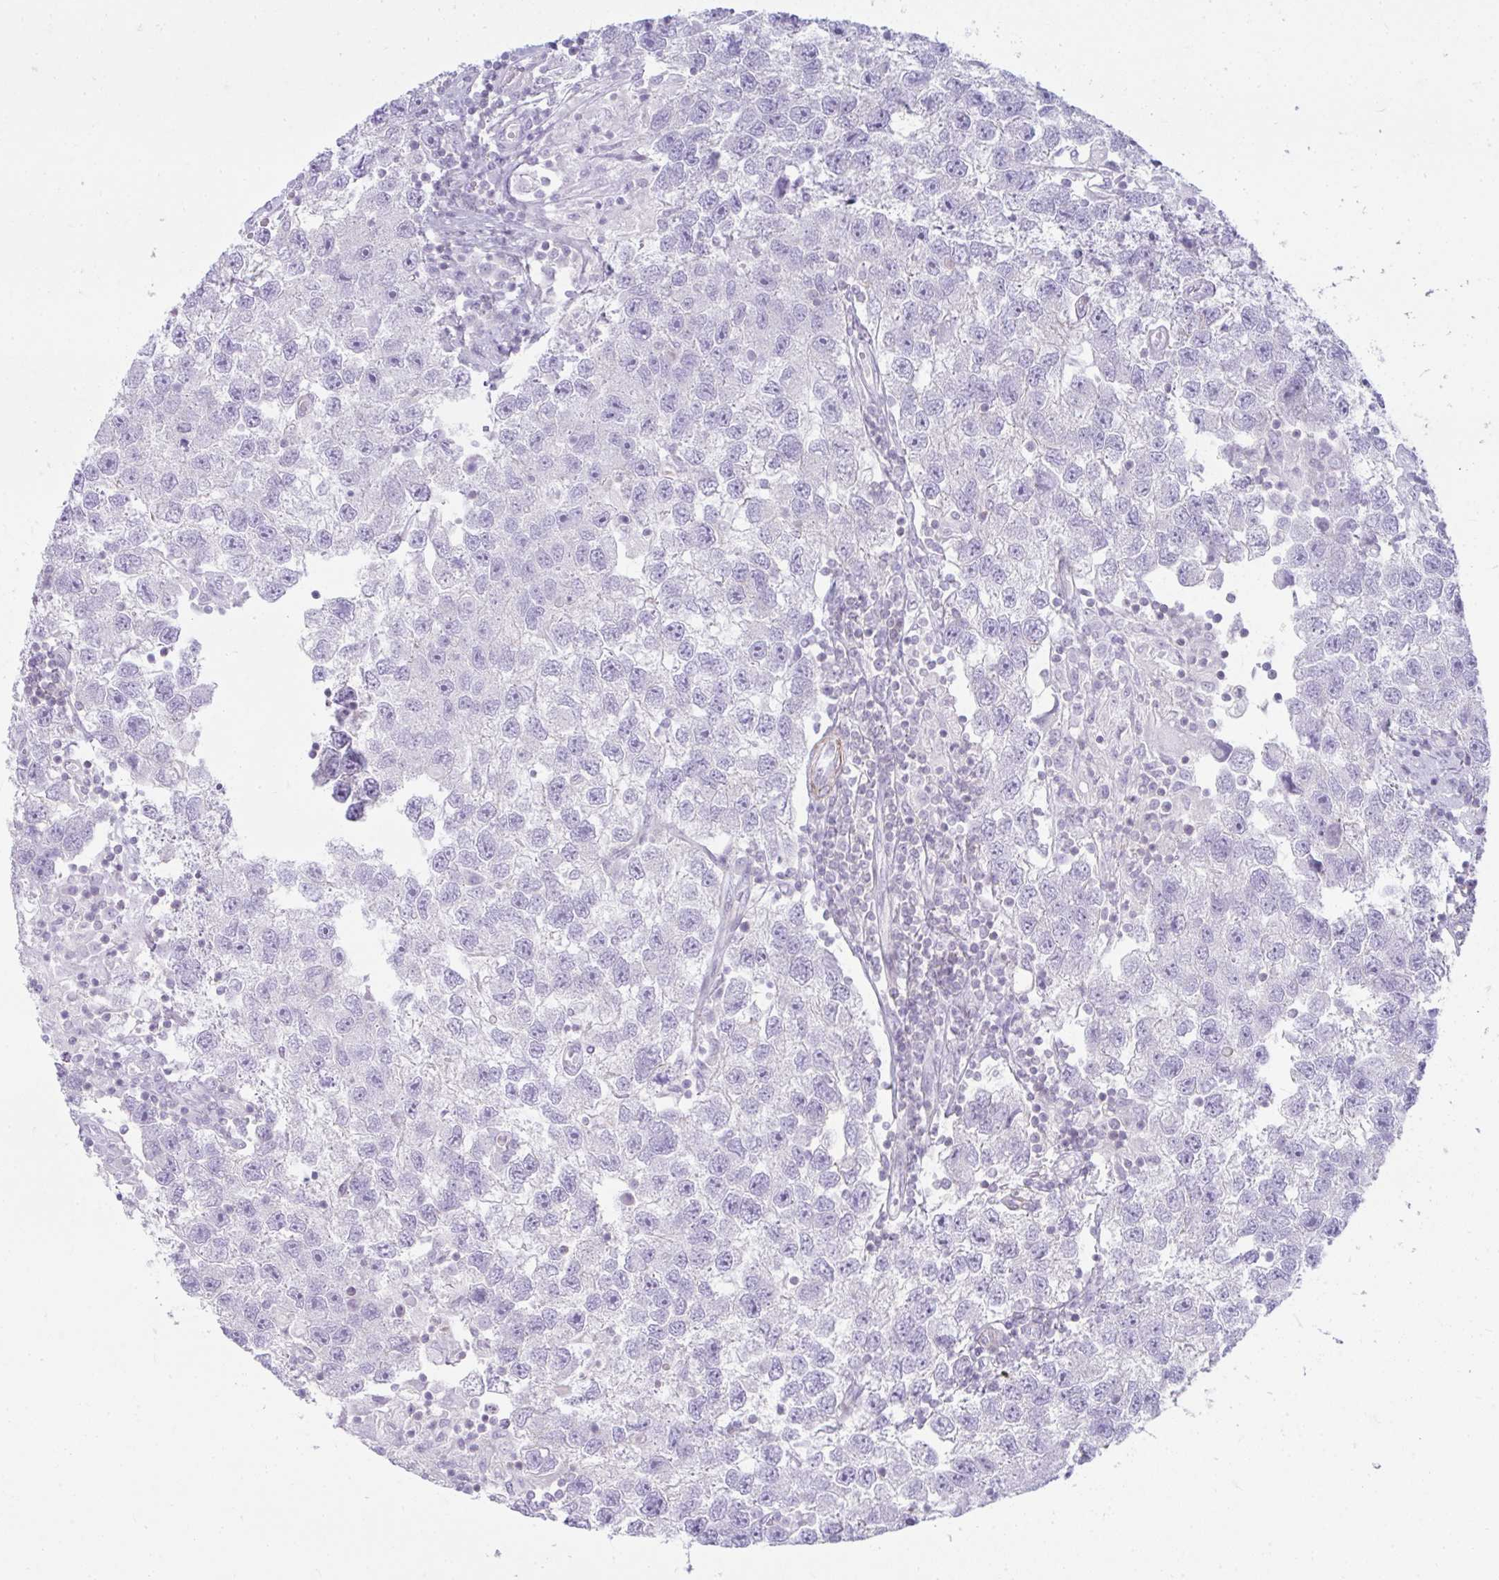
{"staining": {"intensity": "negative", "quantity": "none", "location": "none"}, "tissue": "testis cancer", "cell_type": "Tumor cells", "image_type": "cancer", "snomed": [{"axis": "morphology", "description": "Seminoma, NOS"}, {"axis": "topography", "description": "Testis"}], "caption": "Immunohistochemistry (IHC) of testis cancer (seminoma) demonstrates no staining in tumor cells.", "gene": "CDRT15", "patient": {"sex": "male", "age": 26}}